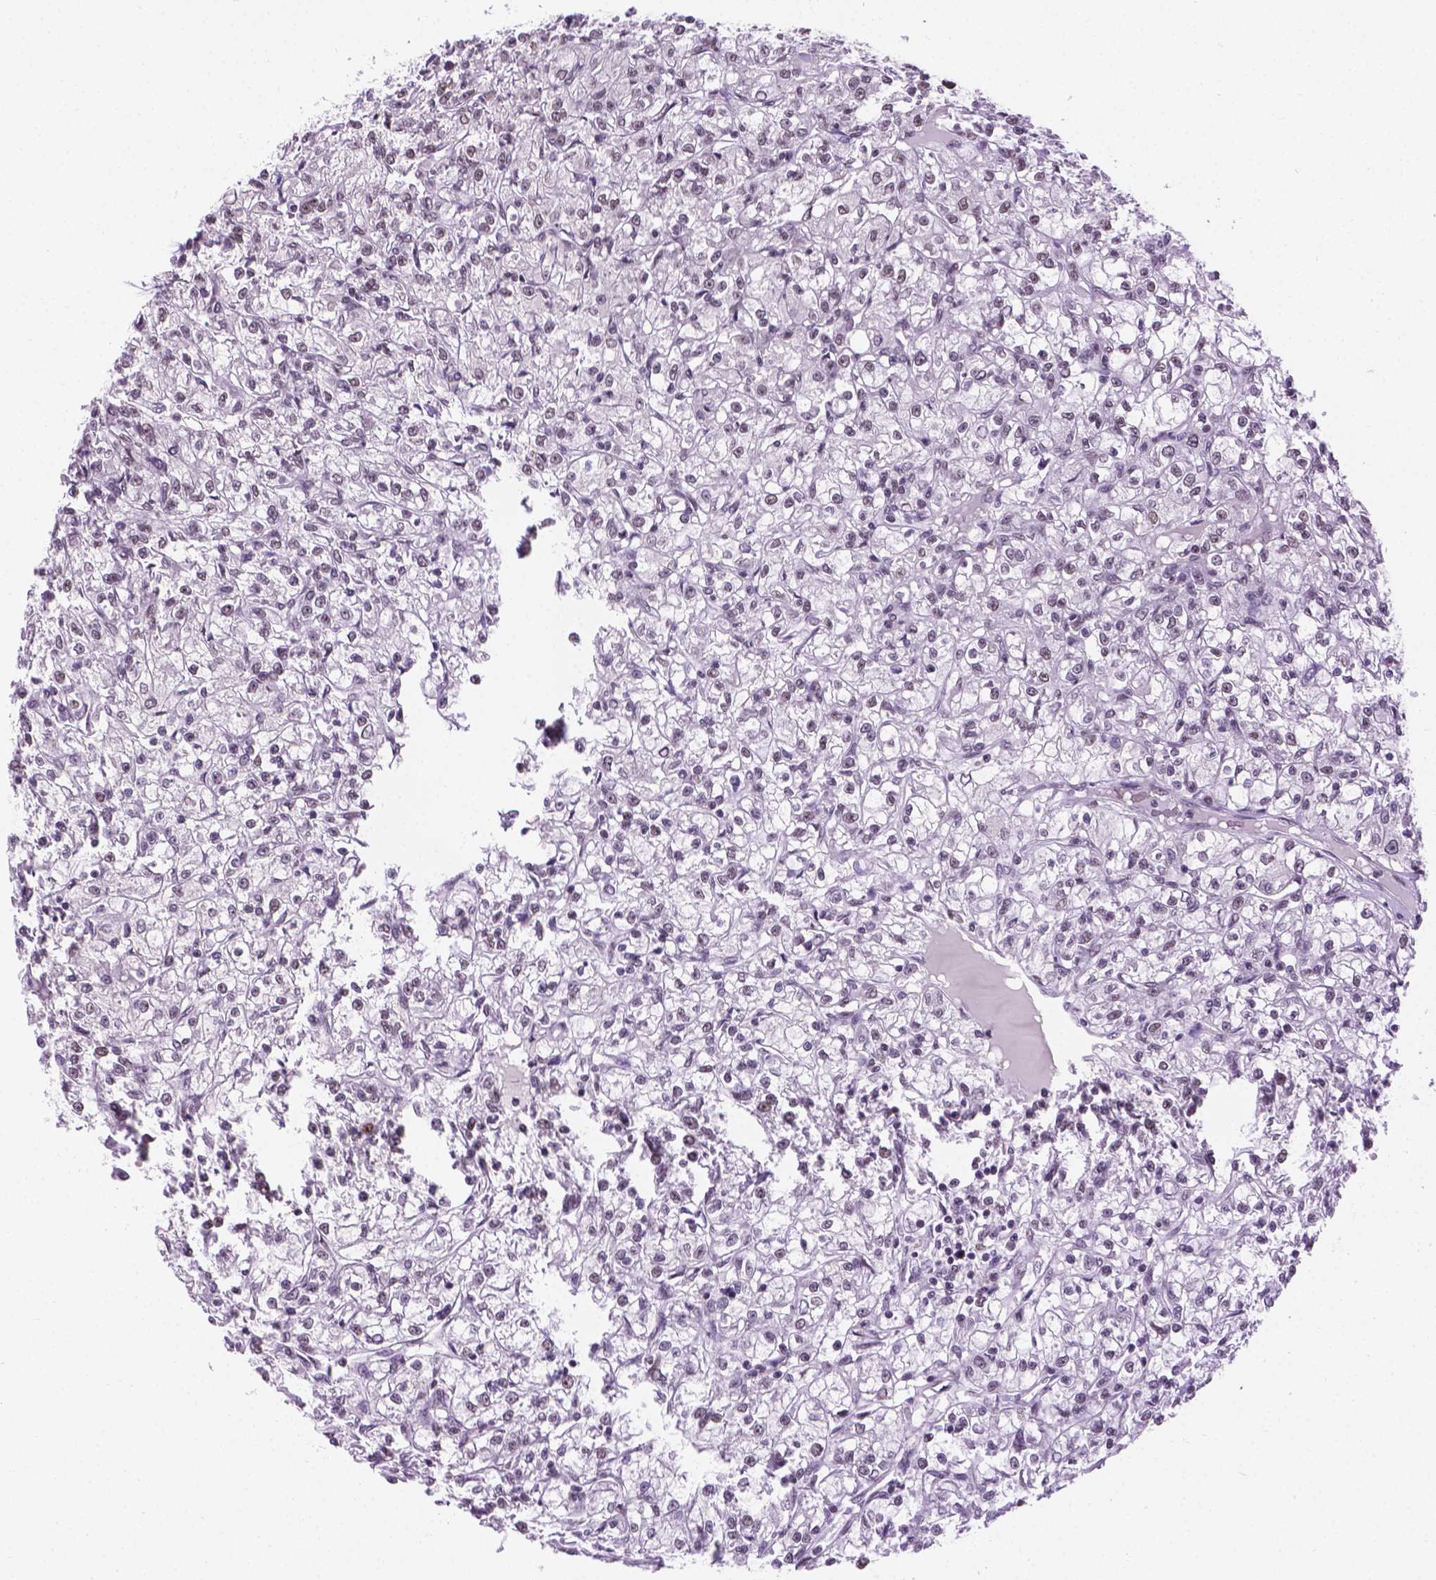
{"staining": {"intensity": "weak", "quantity": "<25%", "location": "nuclear"}, "tissue": "renal cancer", "cell_type": "Tumor cells", "image_type": "cancer", "snomed": [{"axis": "morphology", "description": "Adenocarcinoma, NOS"}, {"axis": "topography", "description": "Kidney"}], "caption": "Immunohistochemical staining of human renal adenocarcinoma displays no significant positivity in tumor cells.", "gene": "ABI2", "patient": {"sex": "female", "age": 59}}